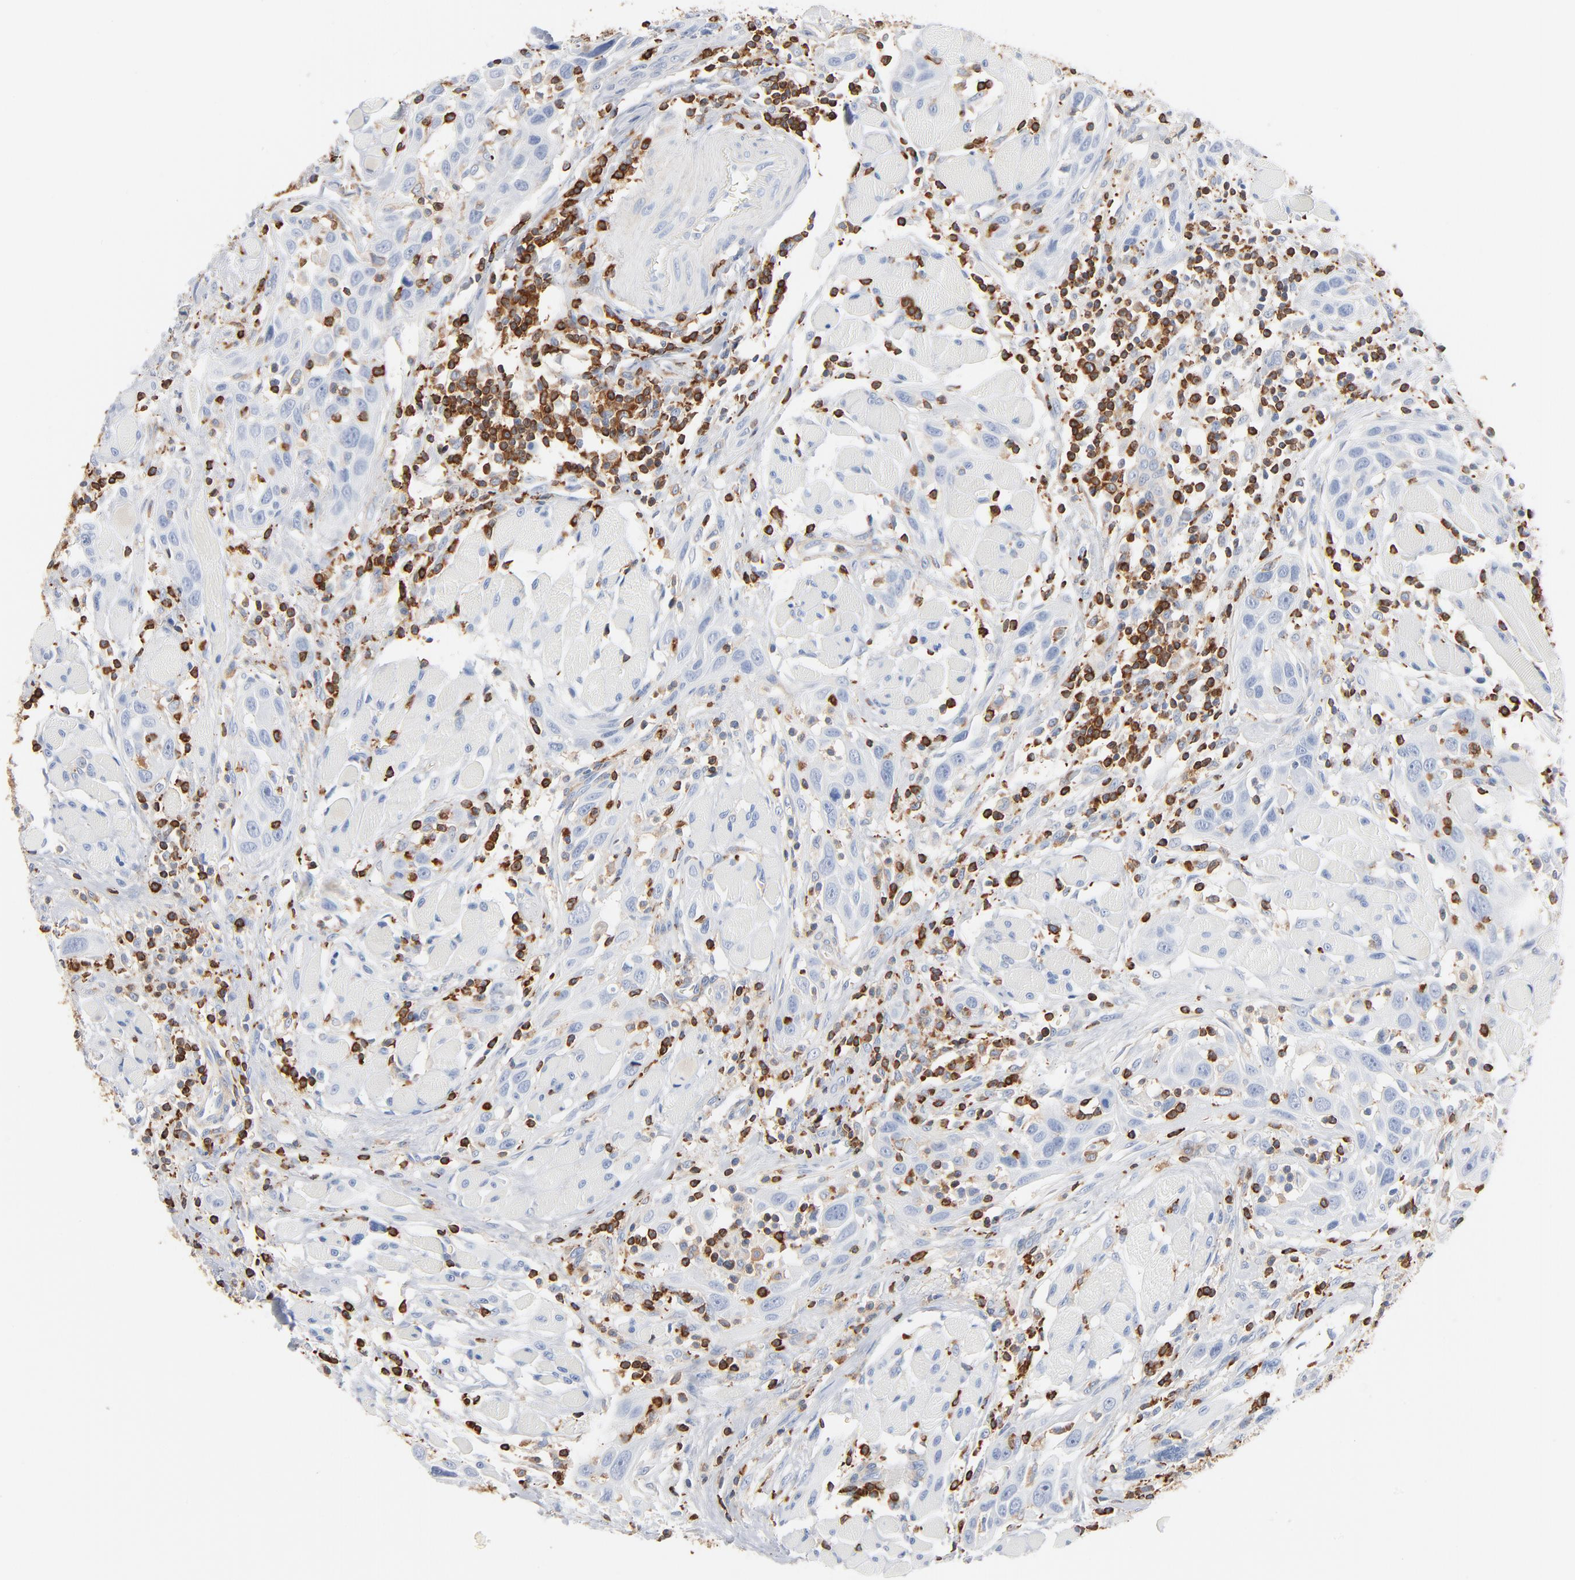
{"staining": {"intensity": "negative", "quantity": "none", "location": "none"}, "tissue": "head and neck cancer", "cell_type": "Tumor cells", "image_type": "cancer", "snomed": [{"axis": "morphology", "description": "Squamous cell carcinoma, NOS"}, {"axis": "topography", "description": "Oral tissue"}, {"axis": "topography", "description": "Head-Neck"}], "caption": "Tumor cells show no significant protein positivity in squamous cell carcinoma (head and neck).", "gene": "SH3KBP1", "patient": {"sex": "female", "age": 50}}